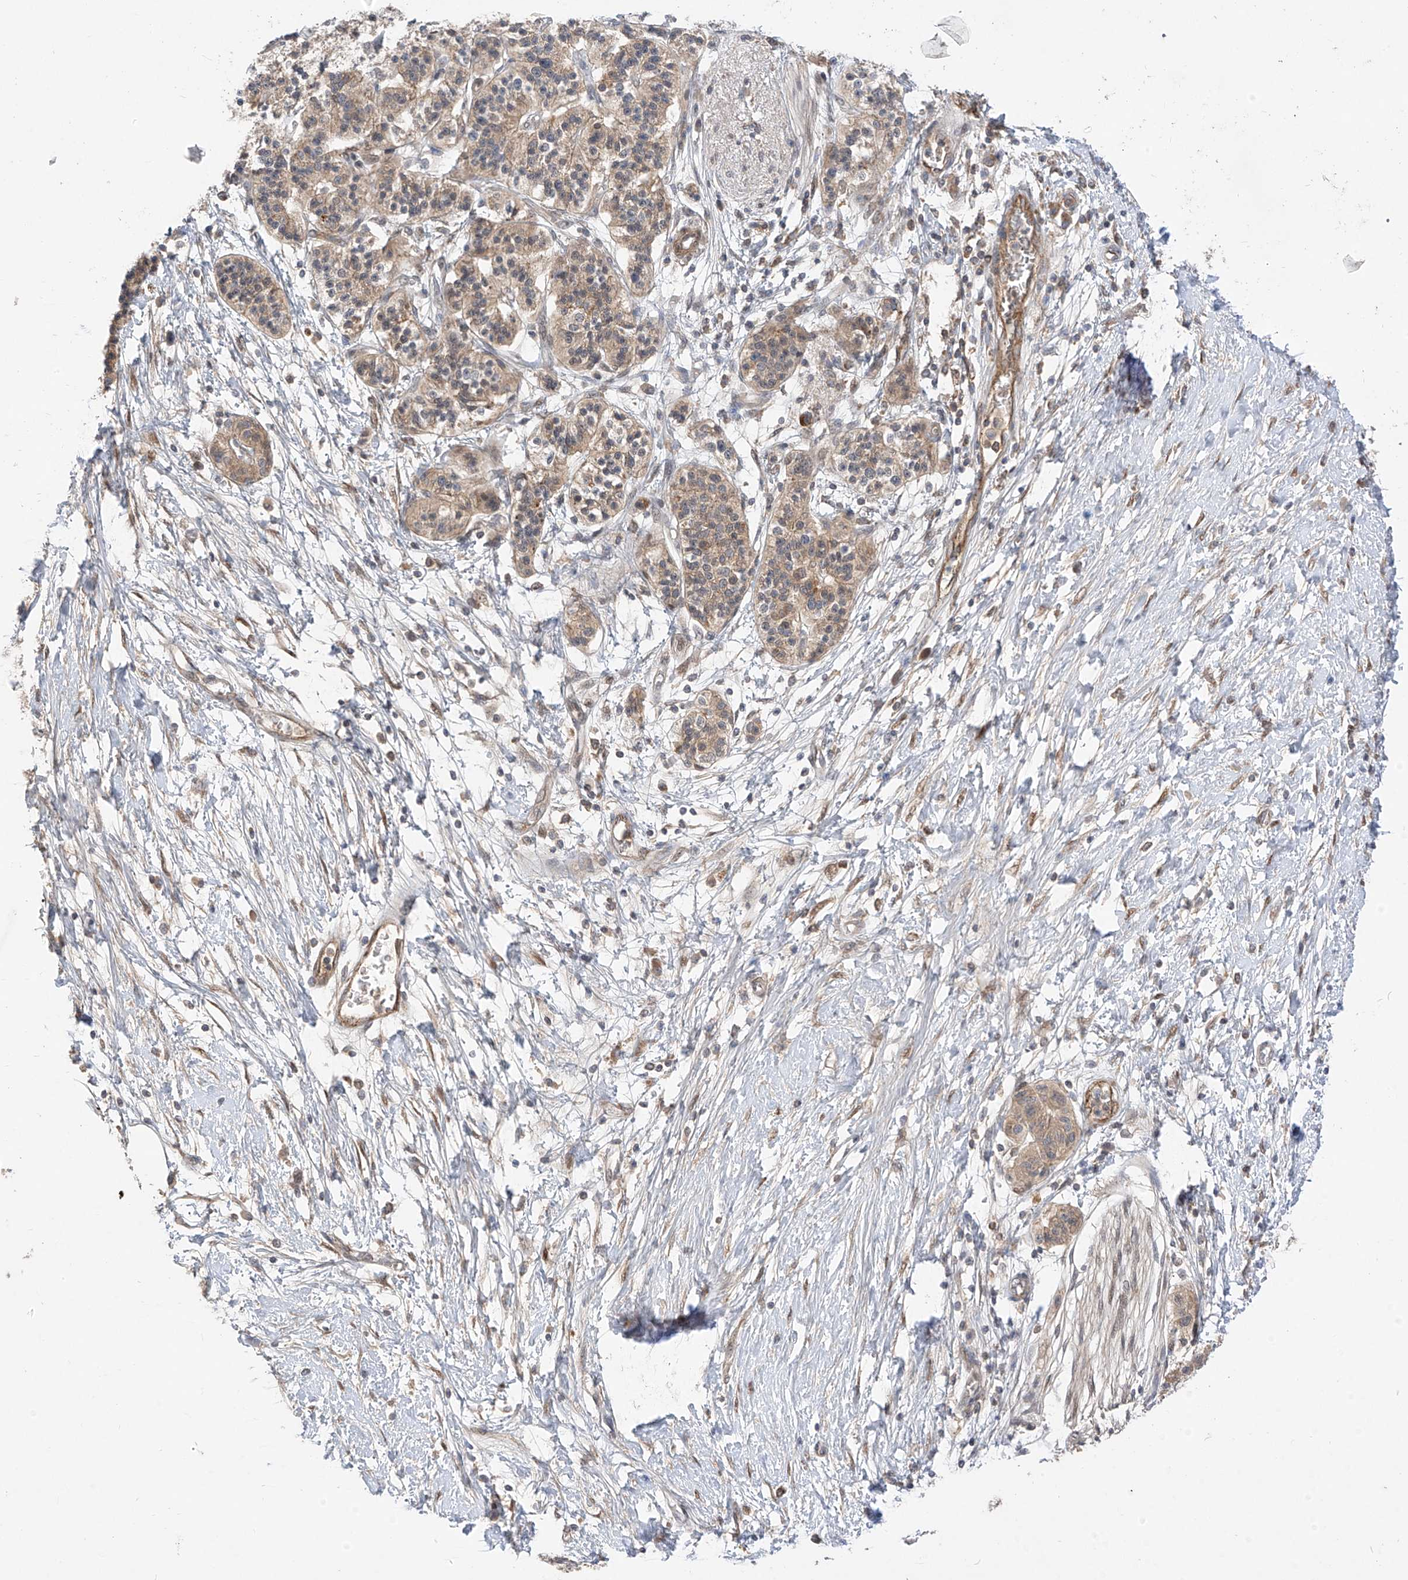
{"staining": {"intensity": "weak", "quantity": "25%-75%", "location": "cytoplasmic/membranous,nuclear"}, "tissue": "pancreatic cancer", "cell_type": "Tumor cells", "image_type": "cancer", "snomed": [{"axis": "morphology", "description": "Adenocarcinoma, NOS"}, {"axis": "topography", "description": "Pancreas"}], "caption": "IHC photomicrograph of neoplastic tissue: pancreatic cancer (adenocarcinoma) stained using immunohistochemistry (IHC) reveals low levels of weak protein expression localized specifically in the cytoplasmic/membranous and nuclear of tumor cells, appearing as a cytoplasmic/membranous and nuclear brown color.", "gene": "MRTFA", "patient": {"sex": "male", "age": 50}}